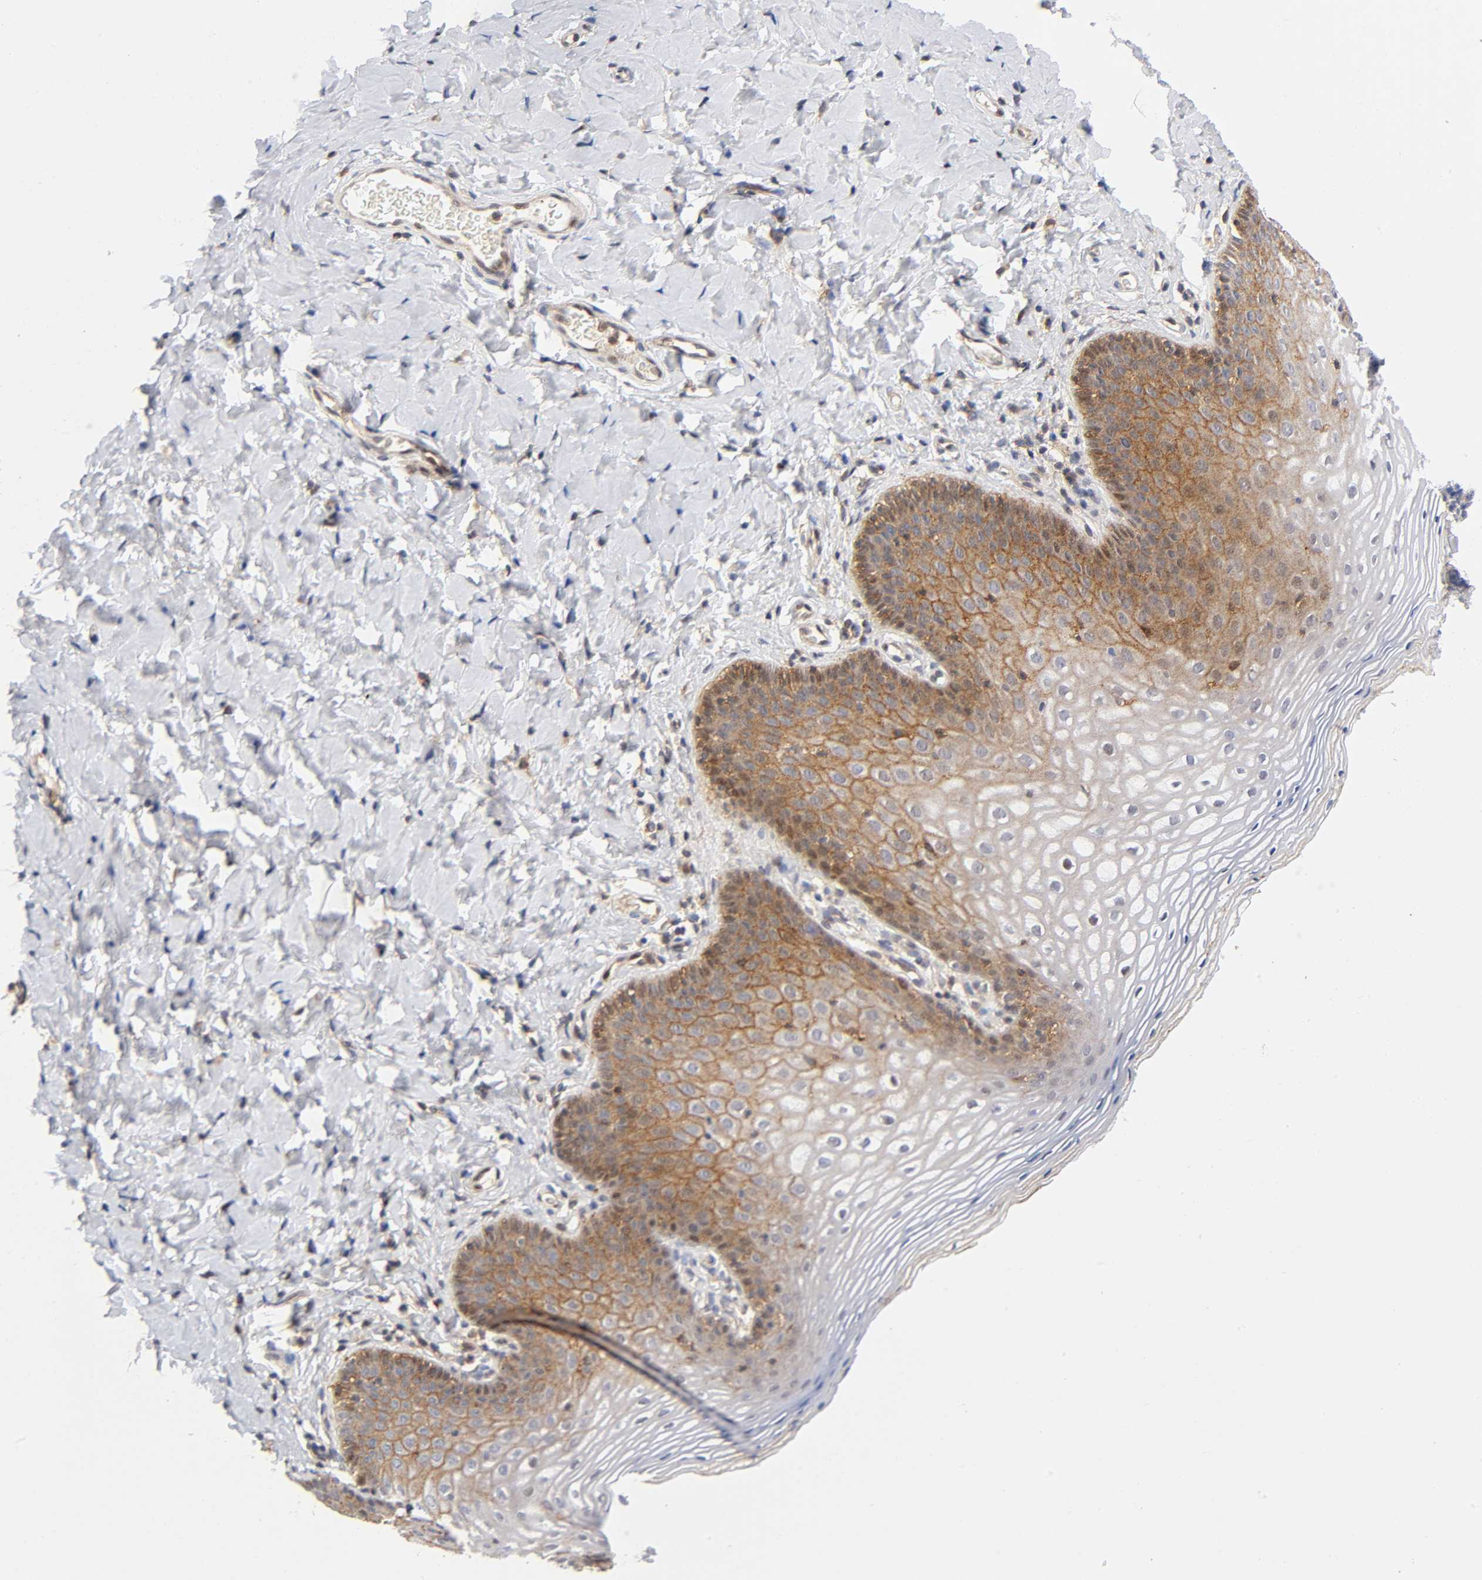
{"staining": {"intensity": "weak", "quantity": "25%-75%", "location": "cytoplasmic/membranous"}, "tissue": "vagina", "cell_type": "Squamous epithelial cells", "image_type": "normal", "snomed": [{"axis": "morphology", "description": "Normal tissue, NOS"}, {"axis": "topography", "description": "Vagina"}], "caption": "IHC image of unremarkable human vagina stained for a protein (brown), which demonstrates low levels of weak cytoplasmic/membranous staining in about 25%-75% of squamous epithelial cells.", "gene": "ANXA7", "patient": {"sex": "female", "age": 55}}